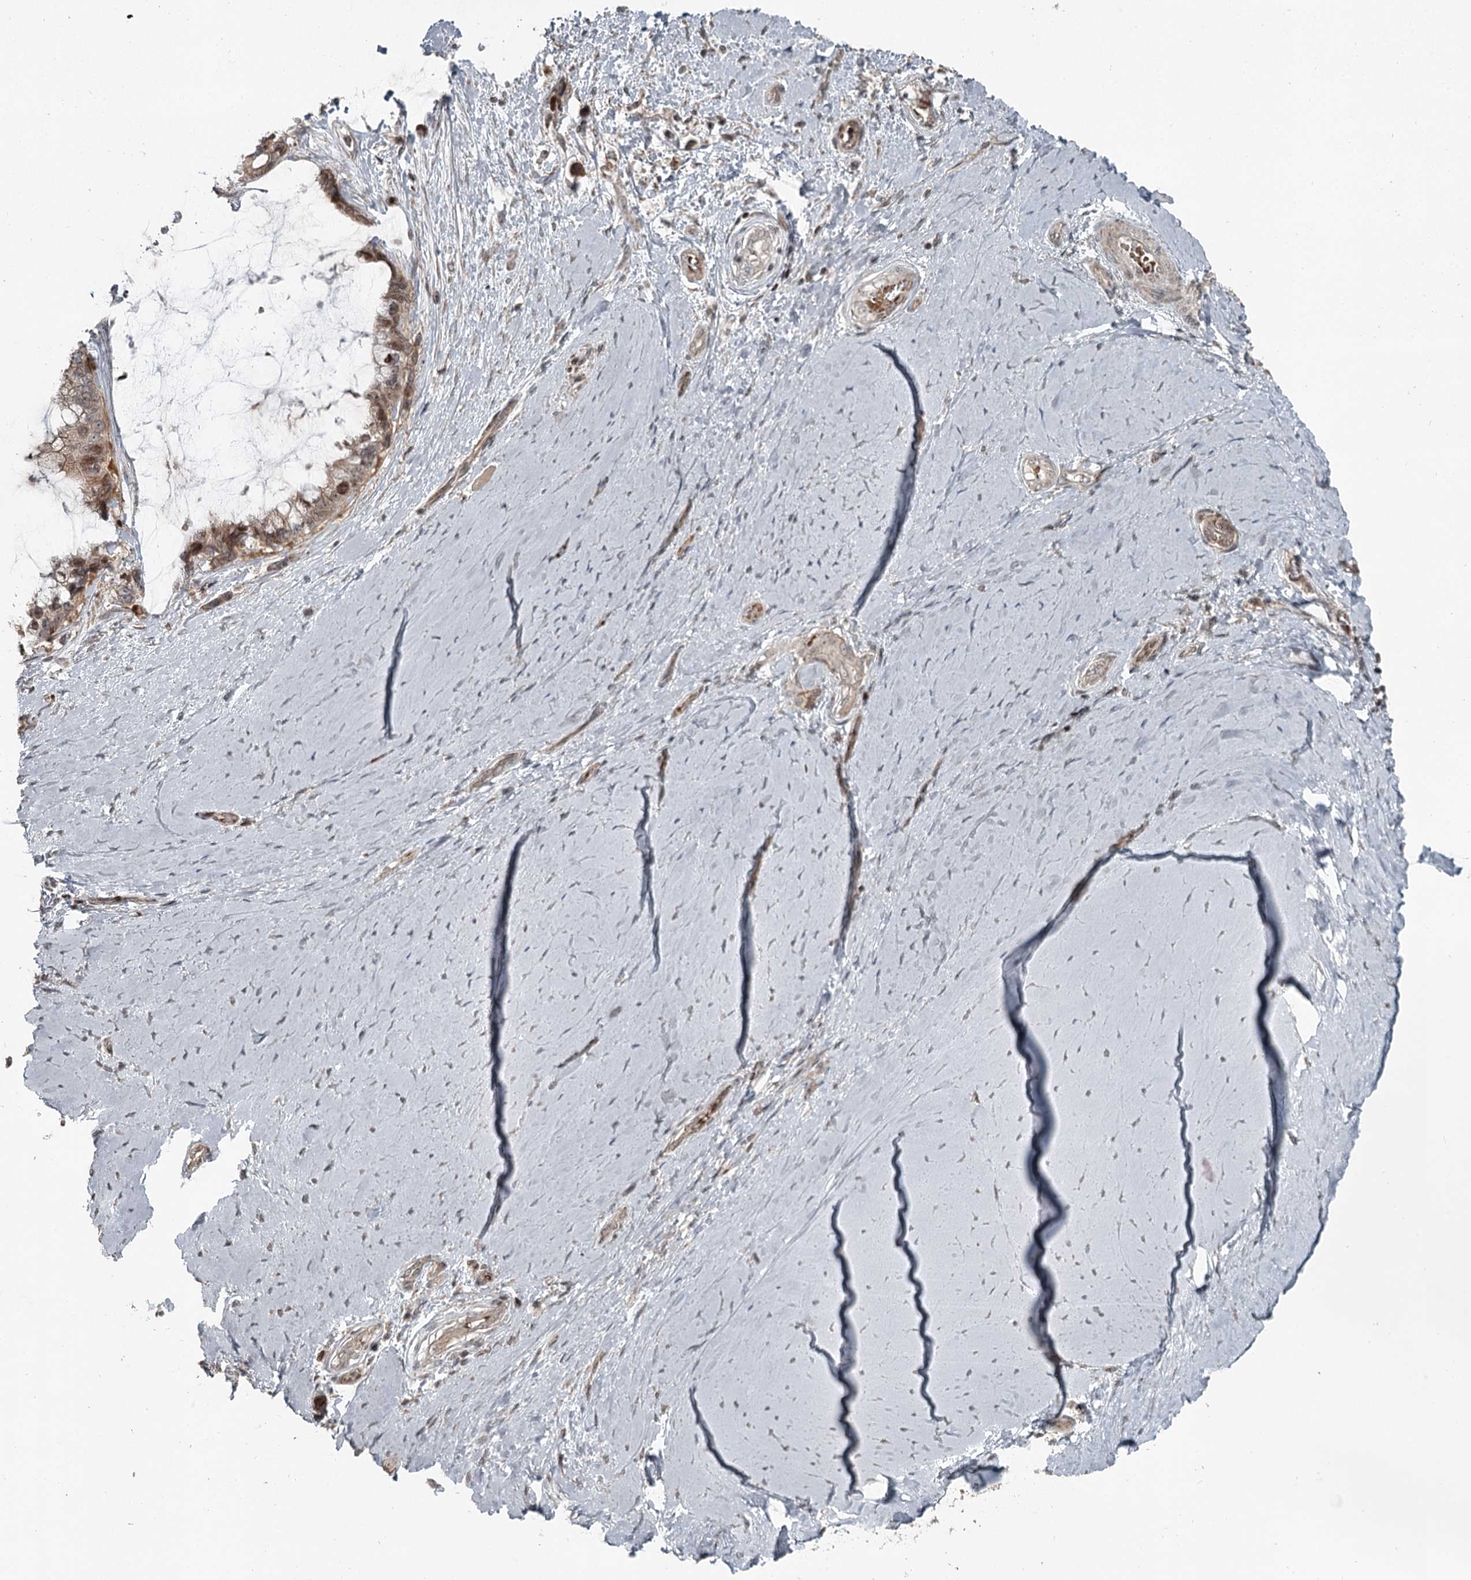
{"staining": {"intensity": "moderate", "quantity": ">75%", "location": "cytoplasmic/membranous"}, "tissue": "ovarian cancer", "cell_type": "Tumor cells", "image_type": "cancer", "snomed": [{"axis": "morphology", "description": "Cystadenocarcinoma, mucinous, NOS"}, {"axis": "topography", "description": "Ovary"}], "caption": "This image reveals immunohistochemistry staining of human mucinous cystadenocarcinoma (ovarian), with medium moderate cytoplasmic/membranous positivity in about >75% of tumor cells.", "gene": "RASSF8", "patient": {"sex": "female", "age": 39}}